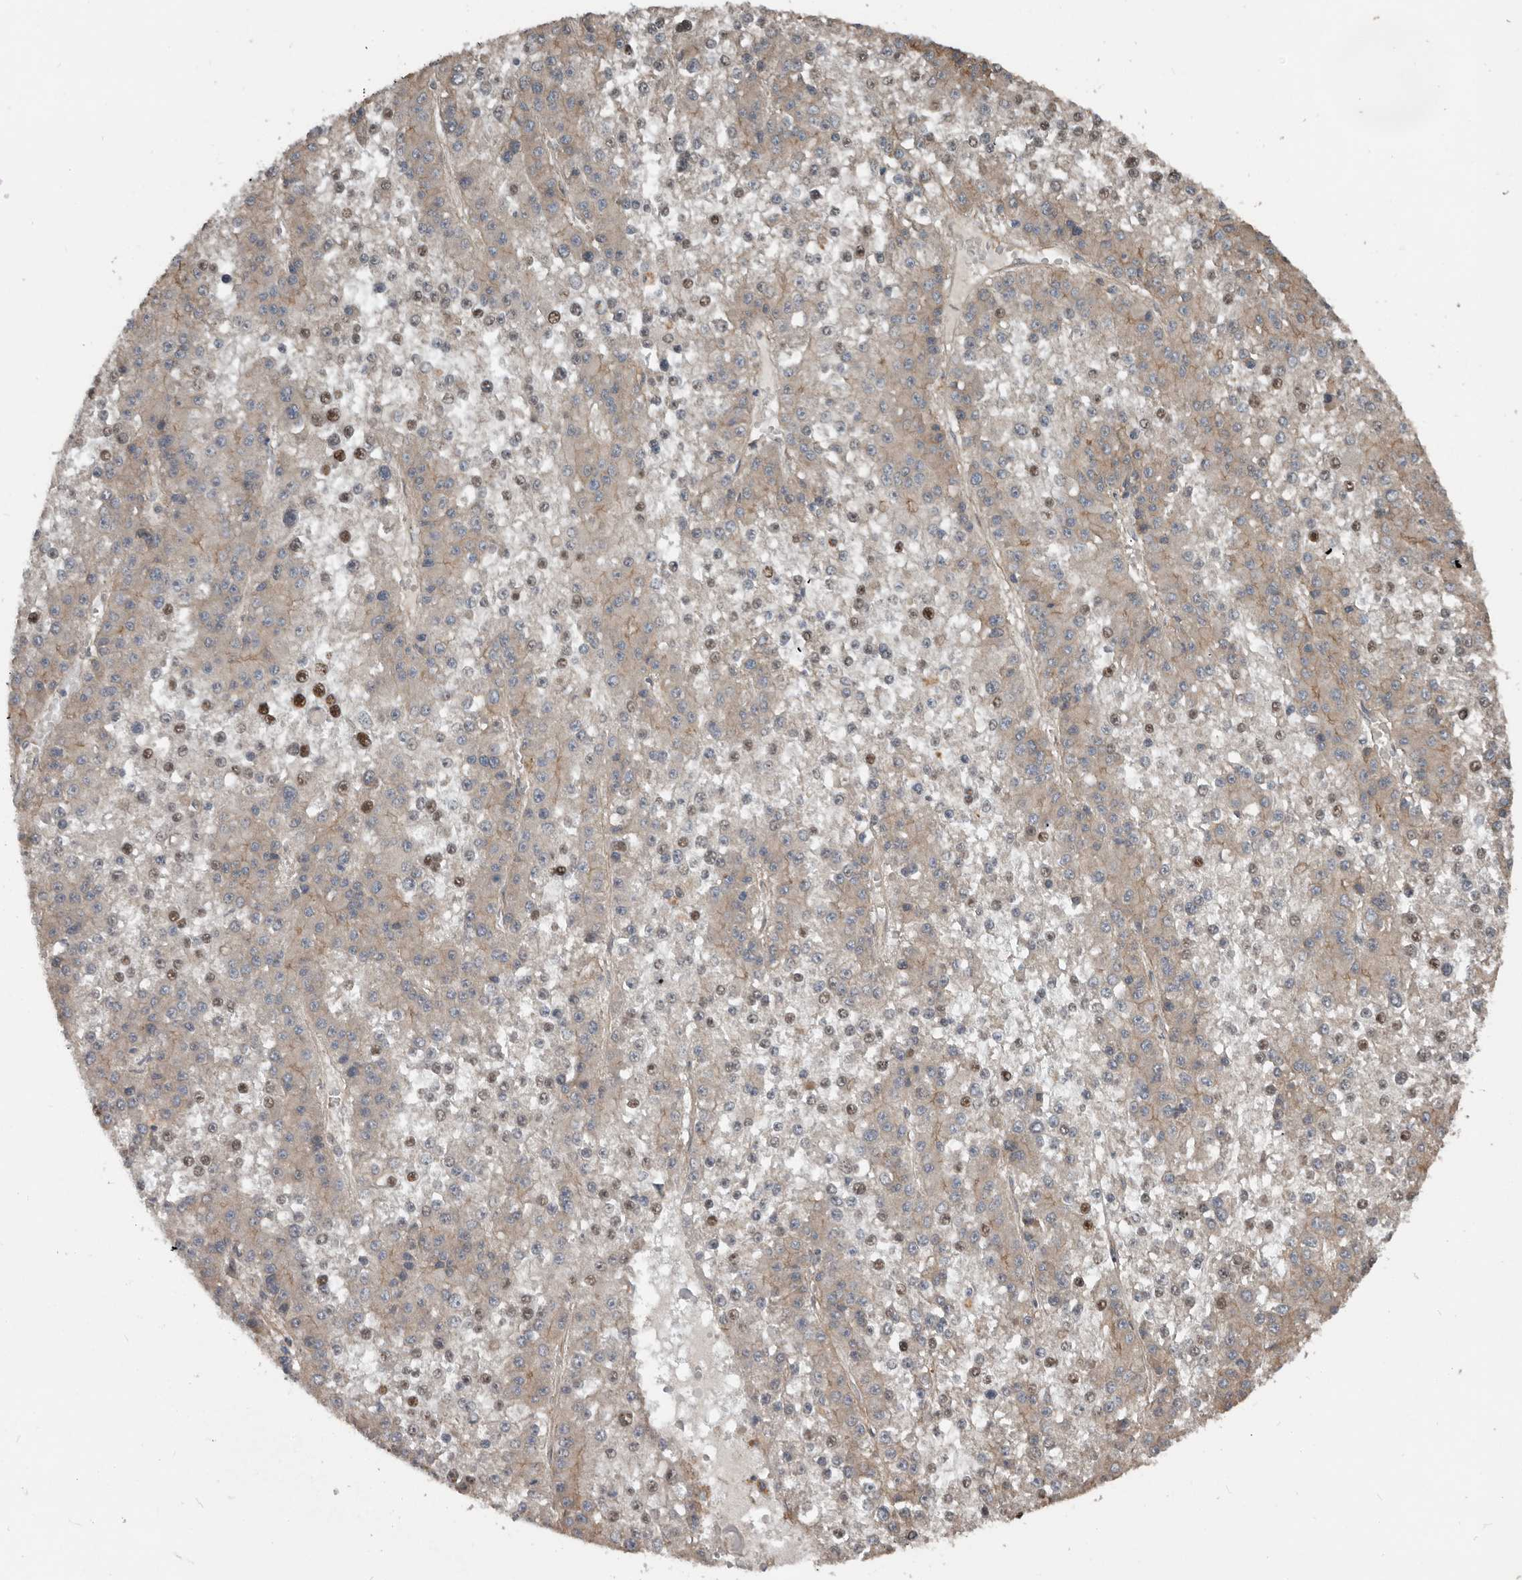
{"staining": {"intensity": "moderate", "quantity": "<25%", "location": "nuclear"}, "tissue": "liver cancer", "cell_type": "Tumor cells", "image_type": "cancer", "snomed": [{"axis": "morphology", "description": "Carcinoma, Hepatocellular, NOS"}, {"axis": "topography", "description": "Liver"}], "caption": "IHC of human hepatocellular carcinoma (liver) shows low levels of moderate nuclear expression in about <25% of tumor cells.", "gene": "YOD1", "patient": {"sex": "female", "age": 73}}